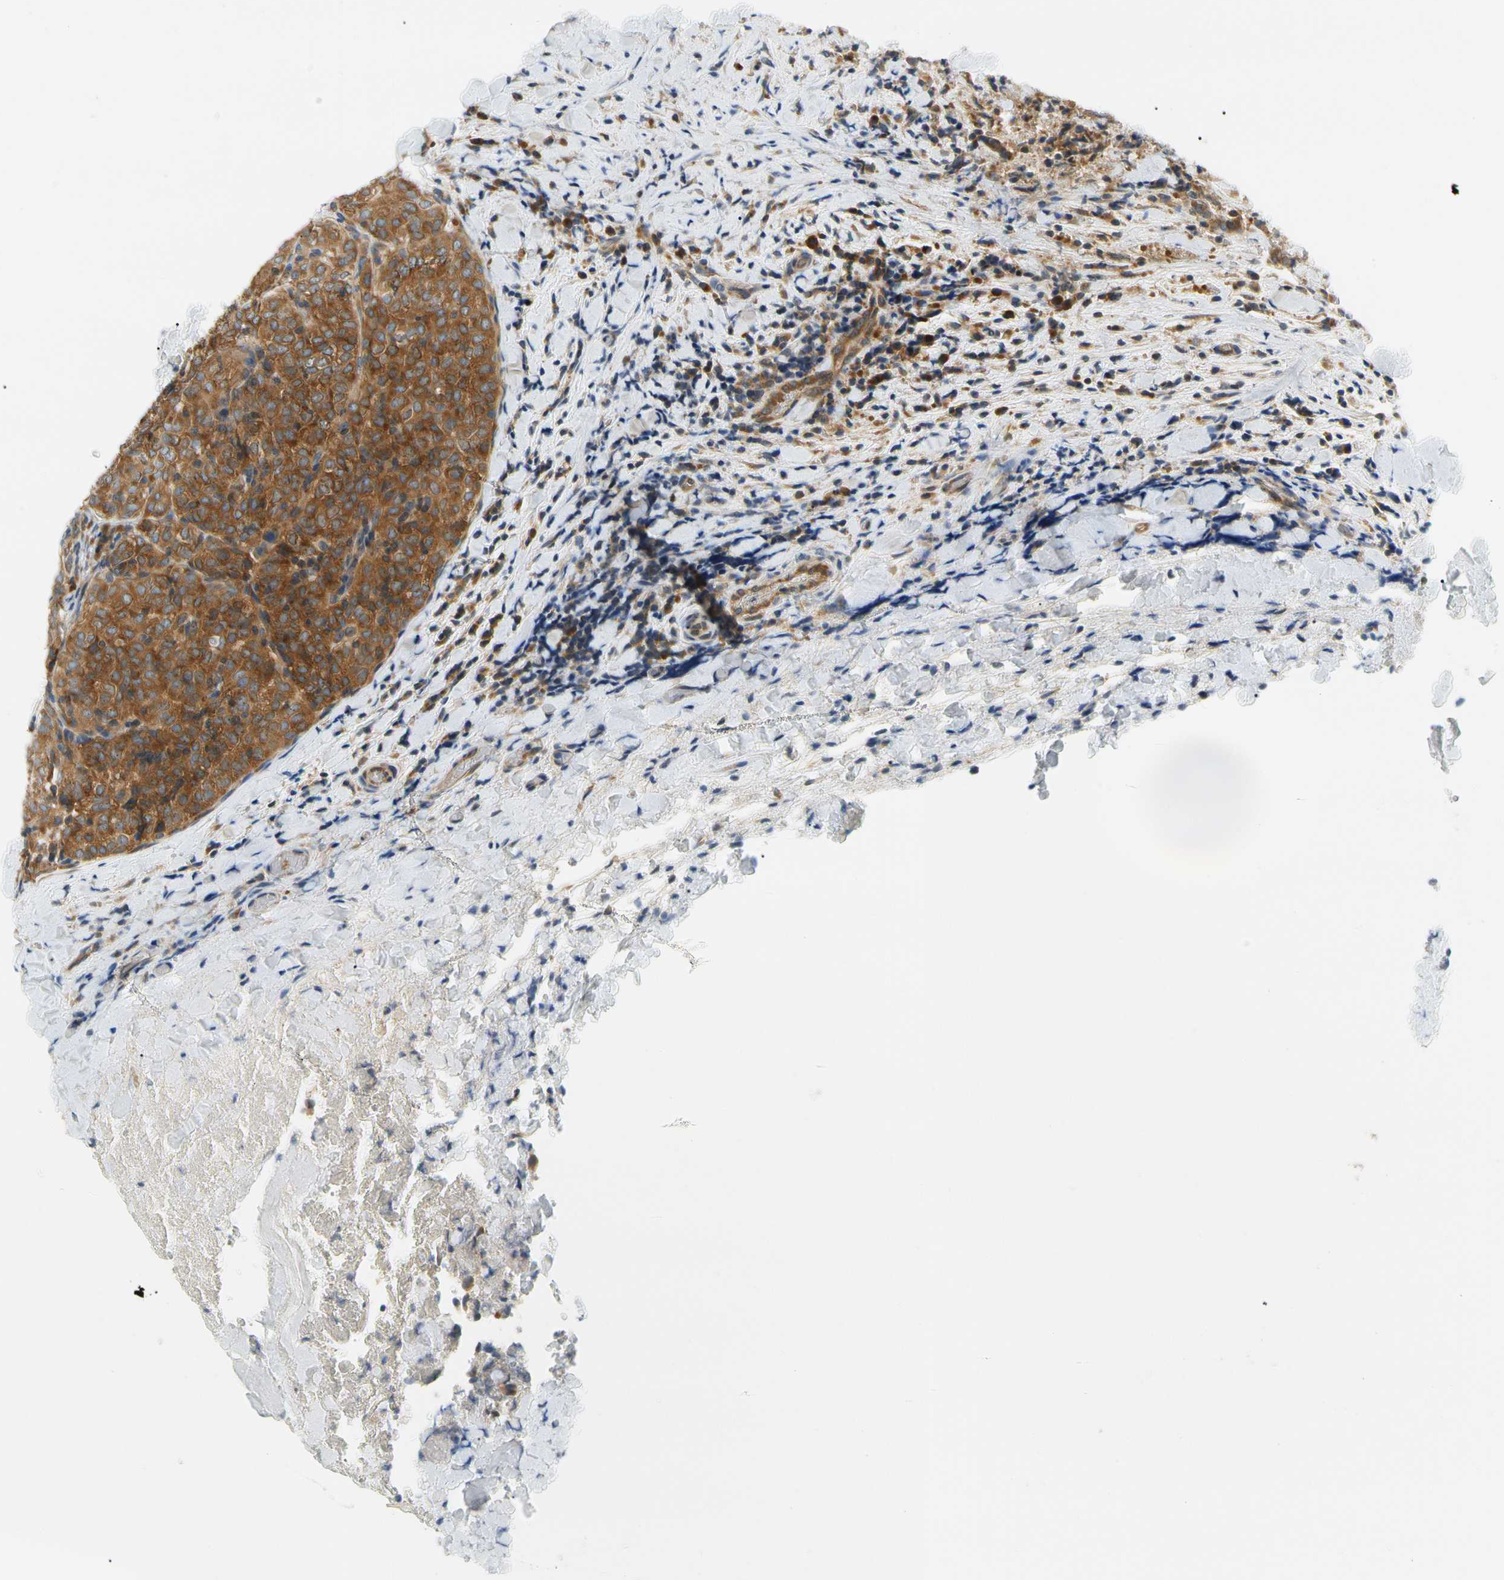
{"staining": {"intensity": "strong", "quantity": ">75%", "location": "cytoplasmic/membranous"}, "tissue": "thyroid cancer", "cell_type": "Tumor cells", "image_type": "cancer", "snomed": [{"axis": "morphology", "description": "Normal tissue, NOS"}, {"axis": "morphology", "description": "Papillary adenocarcinoma, NOS"}, {"axis": "topography", "description": "Thyroid gland"}], "caption": "The photomicrograph displays staining of thyroid cancer, revealing strong cytoplasmic/membranous protein positivity (brown color) within tumor cells. (DAB IHC with brightfield microscopy, high magnification).", "gene": "LRRC47", "patient": {"sex": "female", "age": 30}}